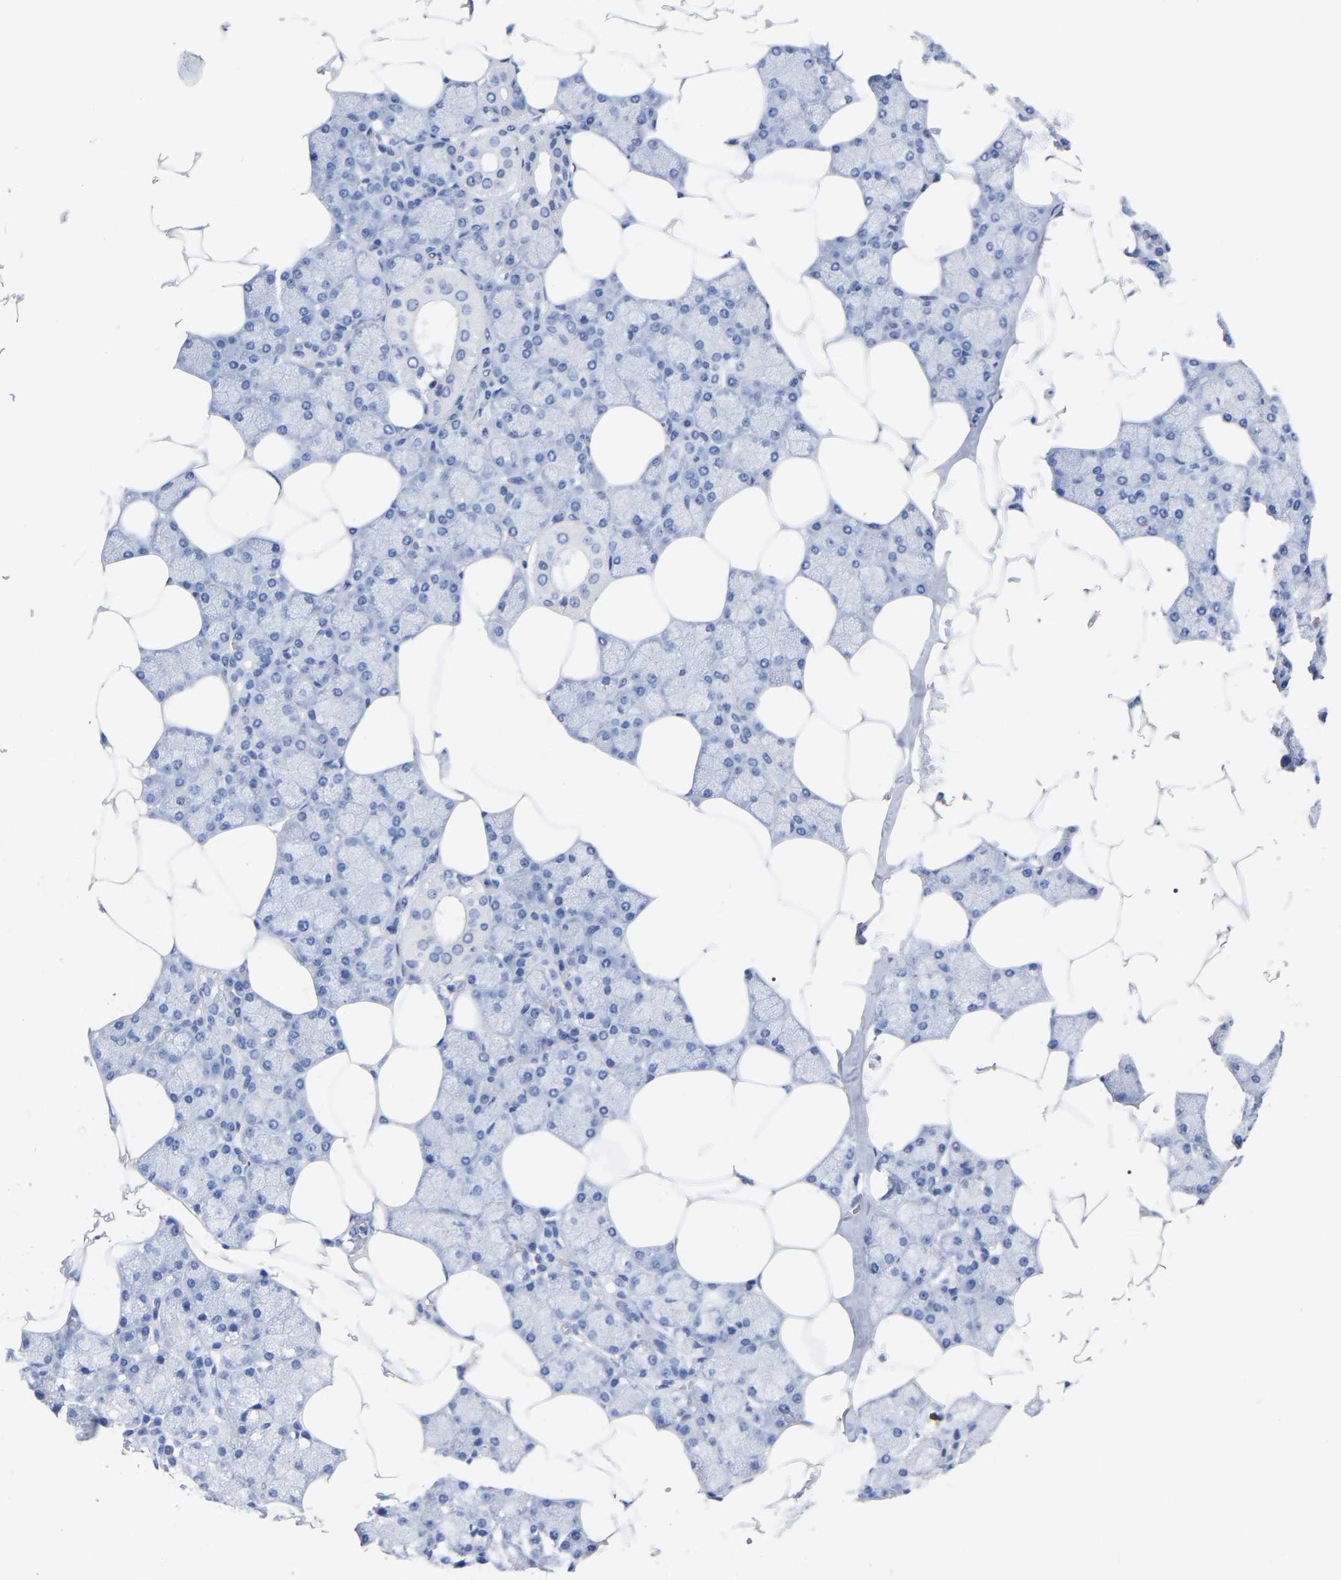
{"staining": {"intensity": "negative", "quantity": "none", "location": "none"}, "tissue": "salivary gland", "cell_type": "Glandular cells", "image_type": "normal", "snomed": [{"axis": "morphology", "description": "Normal tissue, NOS"}, {"axis": "topography", "description": "Salivary gland"}], "caption": "Immunohistochemical staining of benign salivary gland shows no significant staining in glandular cells. (Brightfield microscopy of DAB immunohistochemistry at high magnification).", "gene": "ANXA13", "patient": {"sex": "male", "age": 62}}